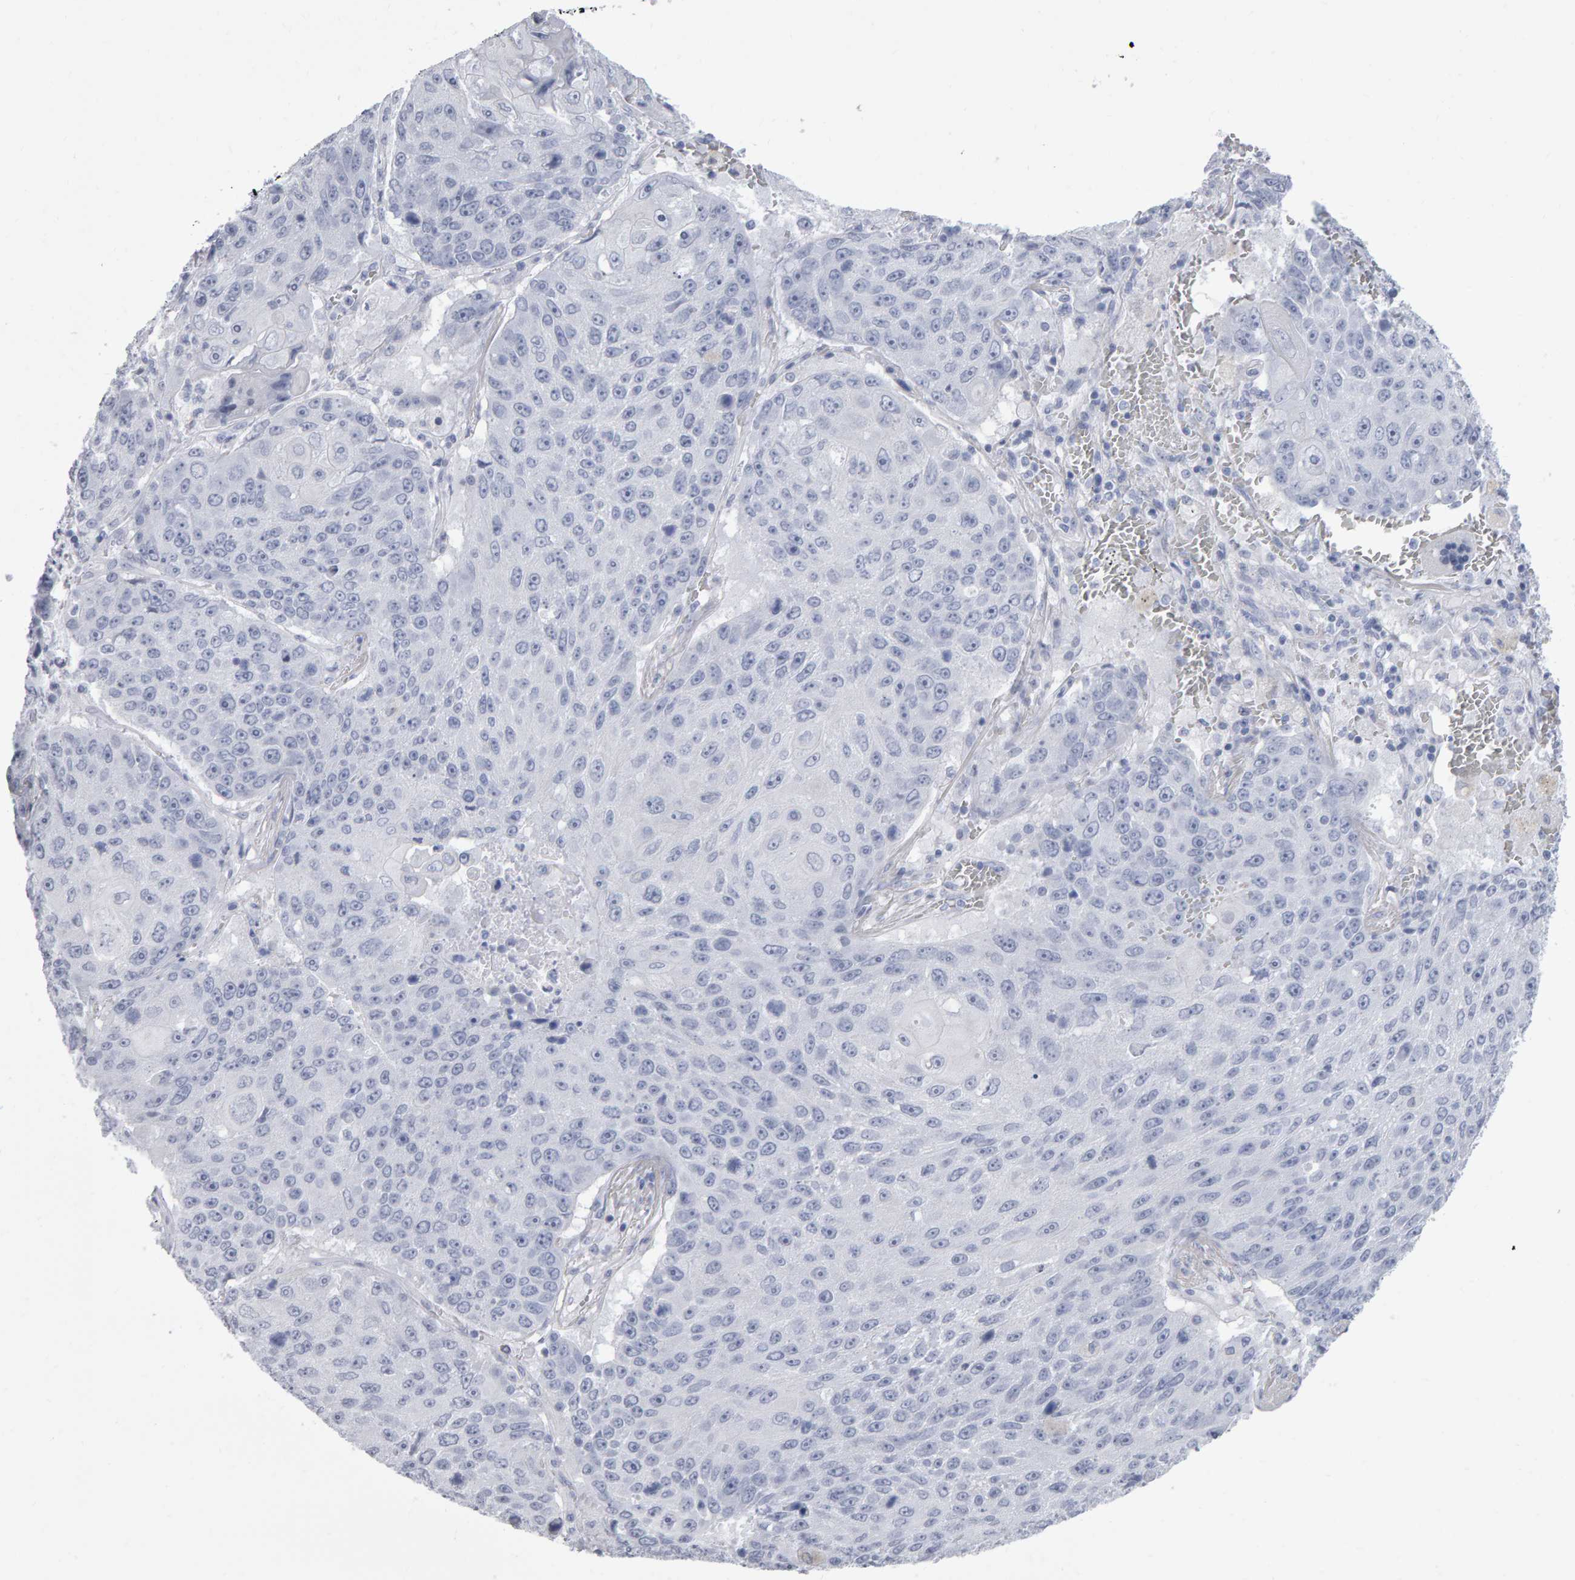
{"staining": {"intensity": "negative", "quantity": "none", "location": "none"}, "tissue": "lung cancer", "cell_type": "Tumor cells", "image_type": "cancer", "snomed": [{"axis": "morphology", "description": "Squamous cell carcinoma, NOS"}, {"axis": "topography", "description": "Lung"}], "caption": "Tumor cells show no significant positivity in lung cancer.", "gene": "NCDN", "patient": {"sex": "male", "age": 61}}